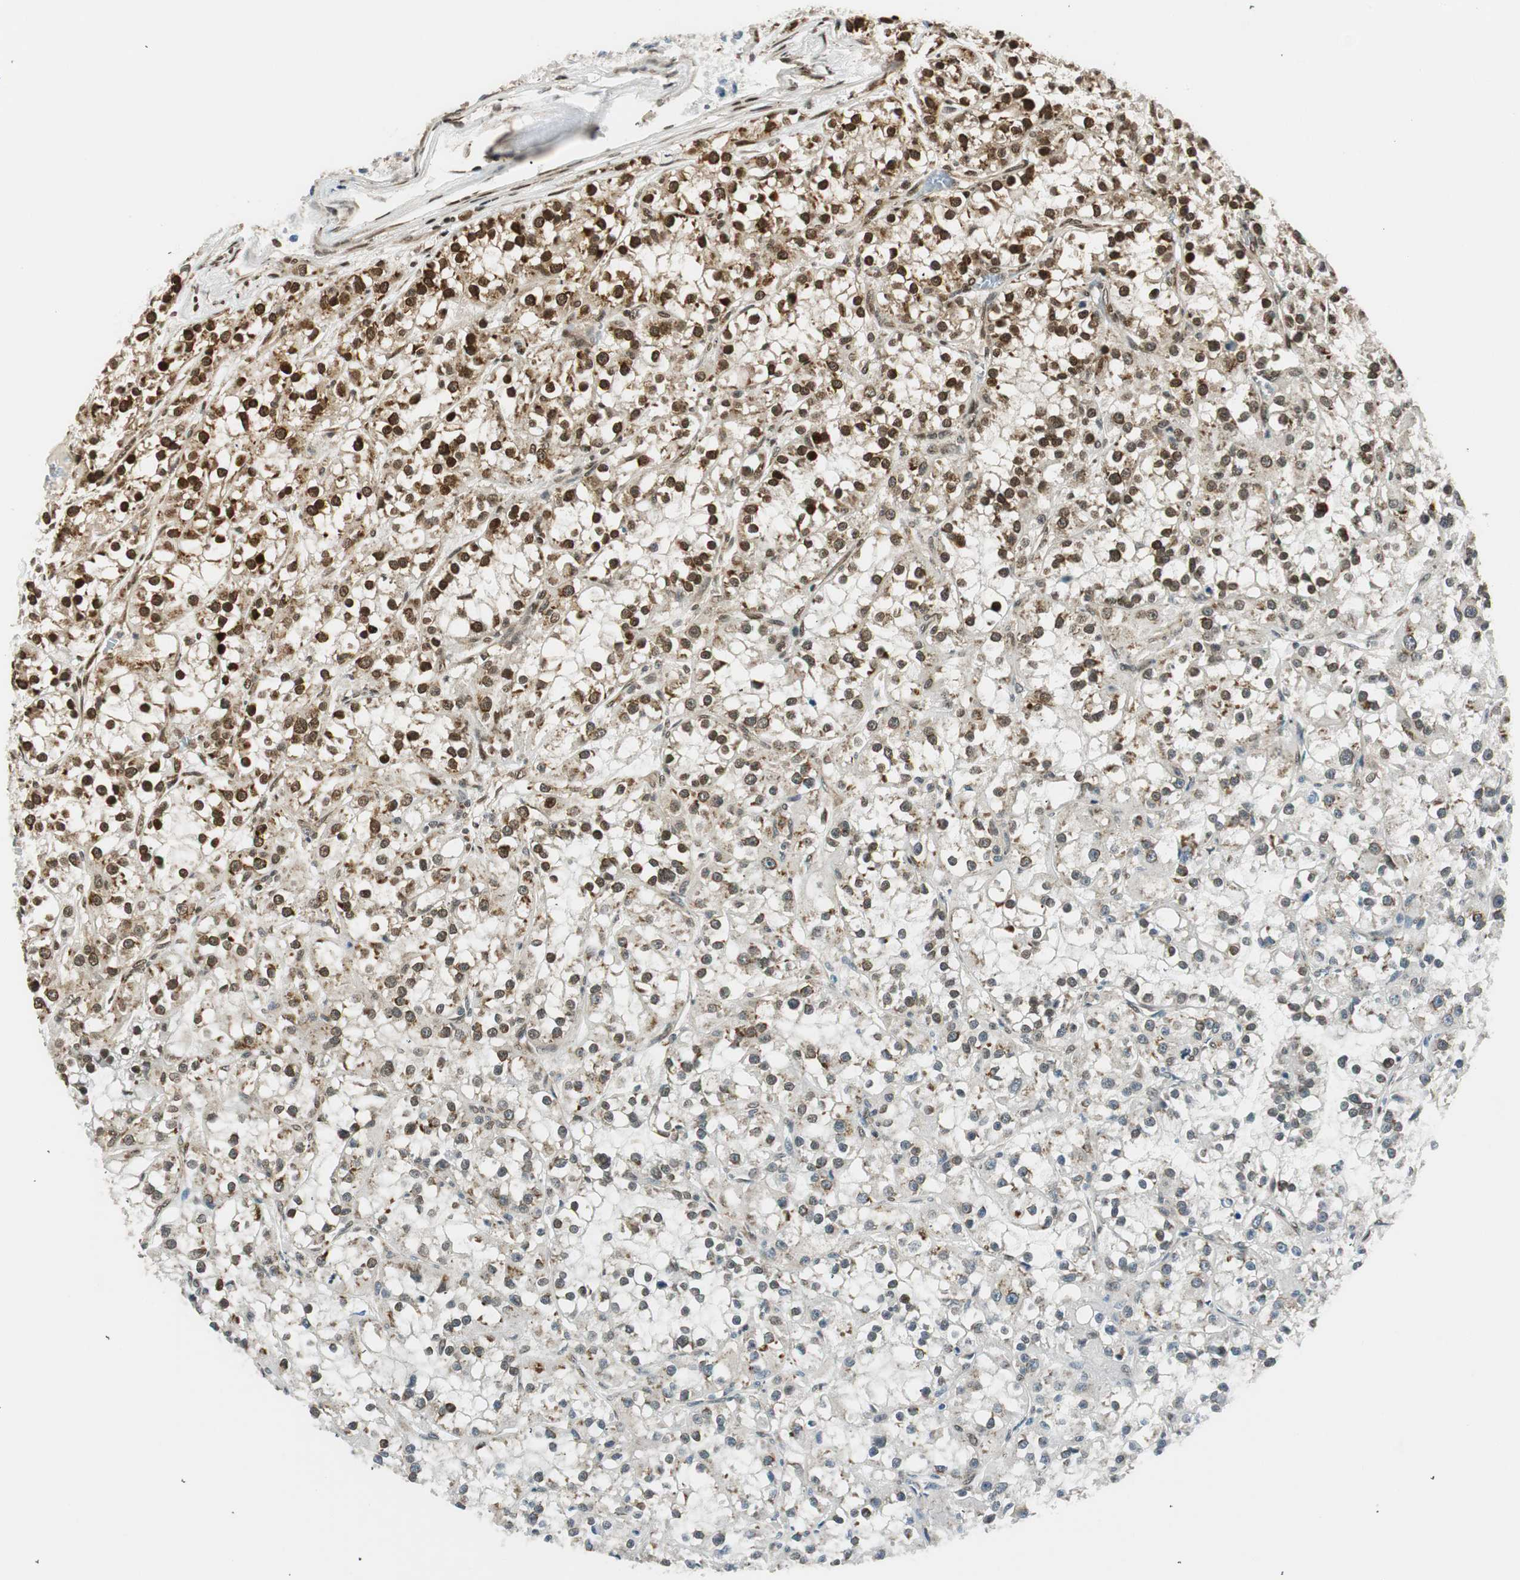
{"staining": {"intensity": "strong", "quantity": "<25%", "location": "nuclear"}, "tissue": "renal cancer", "cell_type": "Tumor cells", "image_type": "cancer", "snomed": [{"axis": "morphology", "description": "Adenocarcinoma, NOS"}, {"axis": "topography", "description": "Kidney"}], "caption": "There is medium levels of strong nuclear positivity in tumor cells of renal cancer (adenocarcinoma), as demonstrated by immunohistochemical staining (brown color).", "gene": "RING1", "patient": {"sex": "female", "age": 52}}